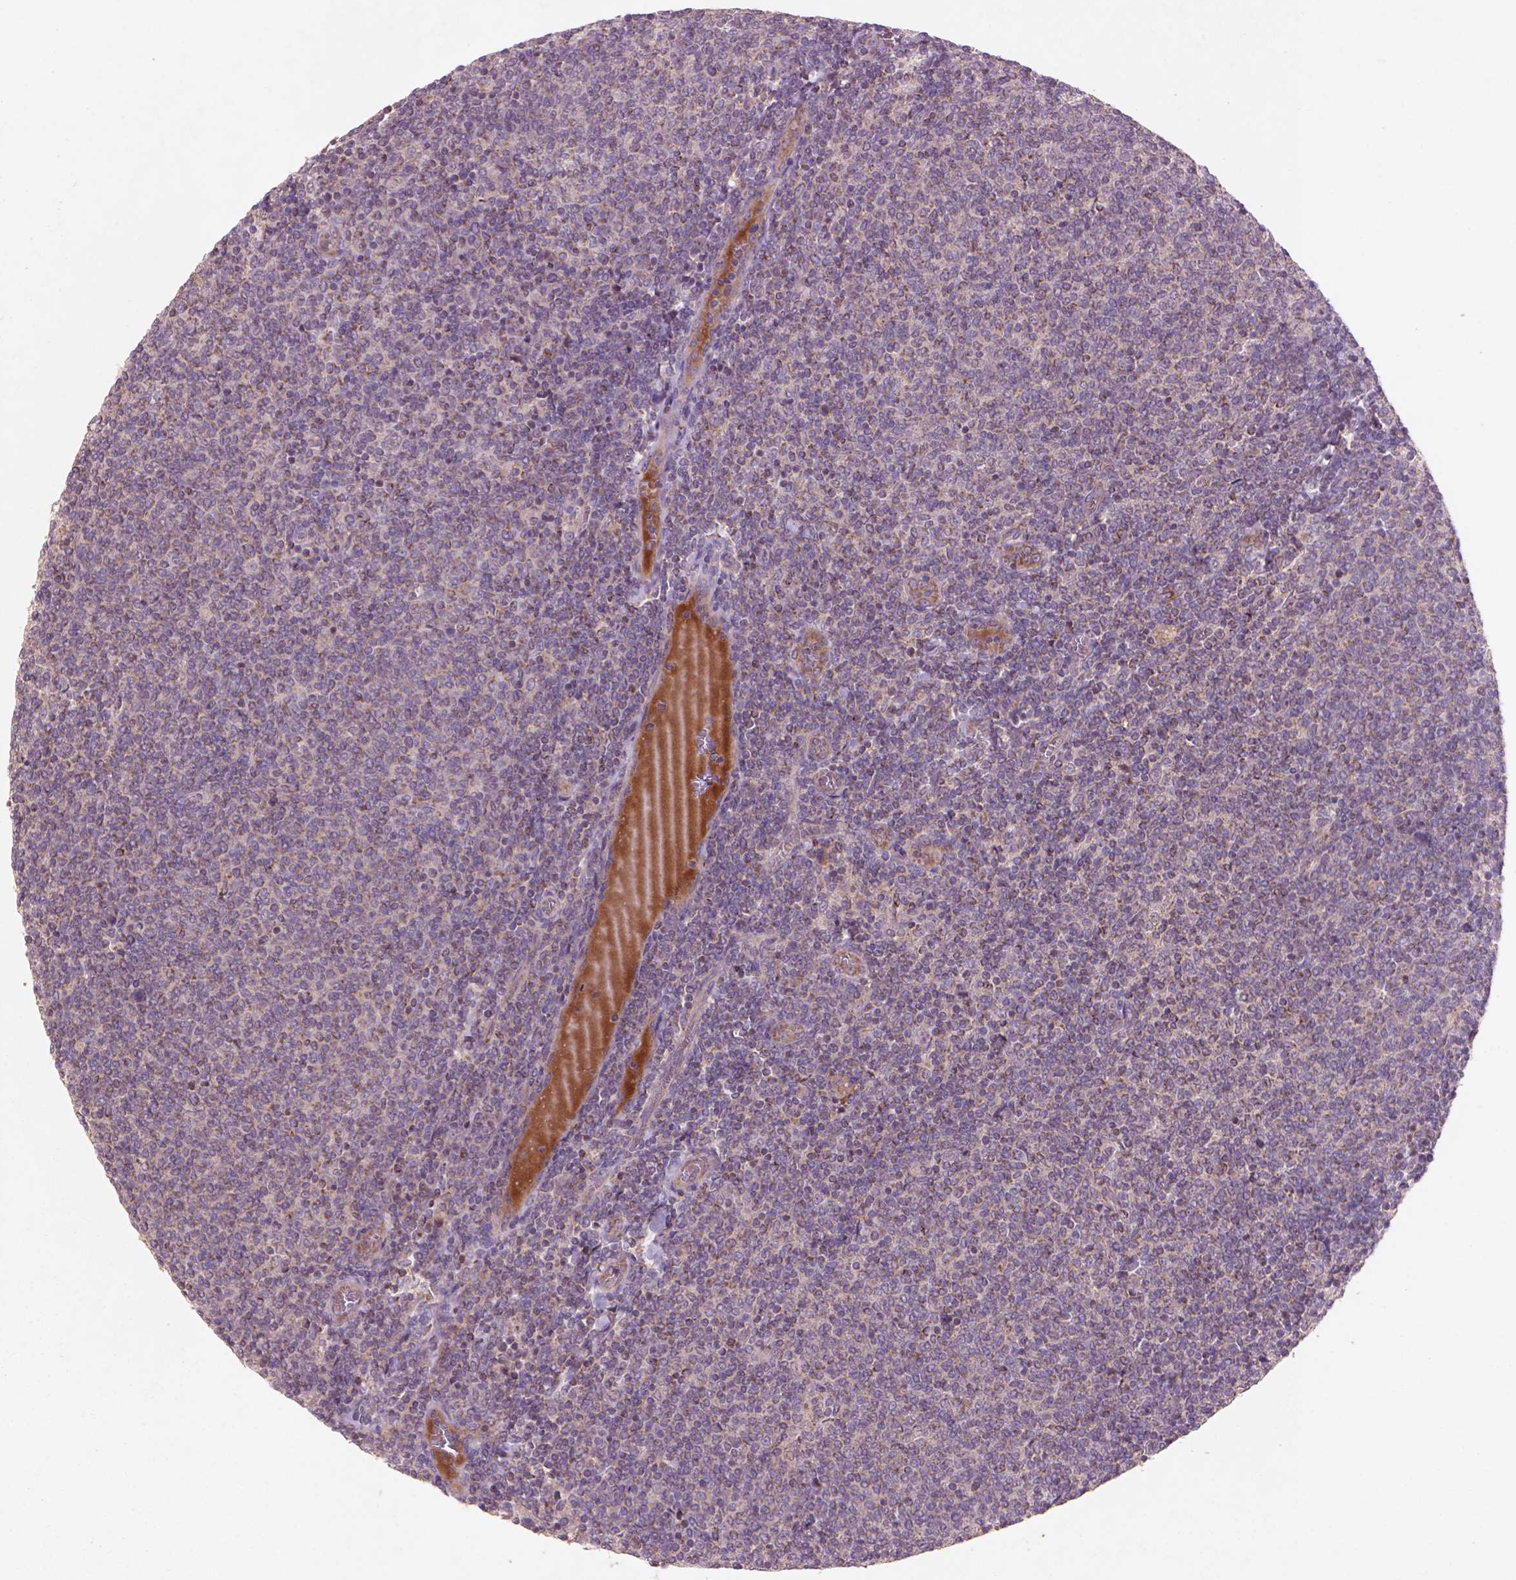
{"staining": {"intensity": "negative", "quantity": "none", "location": "none"}, "tissue": "lymphoma", "cell_type": "Tumor cells", "image_type": "cancer", "snomed": [{"axis": "morphology", "description": "Malignant lymphoma, non-Hodgkin's type, Low grade"}, {"axis": "topography", "description": "Lymph node"}], "caption": "Protein analysis of low-grade malignant lymphoma, non-Hodgkin's type exhibits no significant expression in tumor cells. (DAB immunohistochemistry, high magnification).", "gene": "NLRX1", "patient": {"sex": "male", "age": 52}}